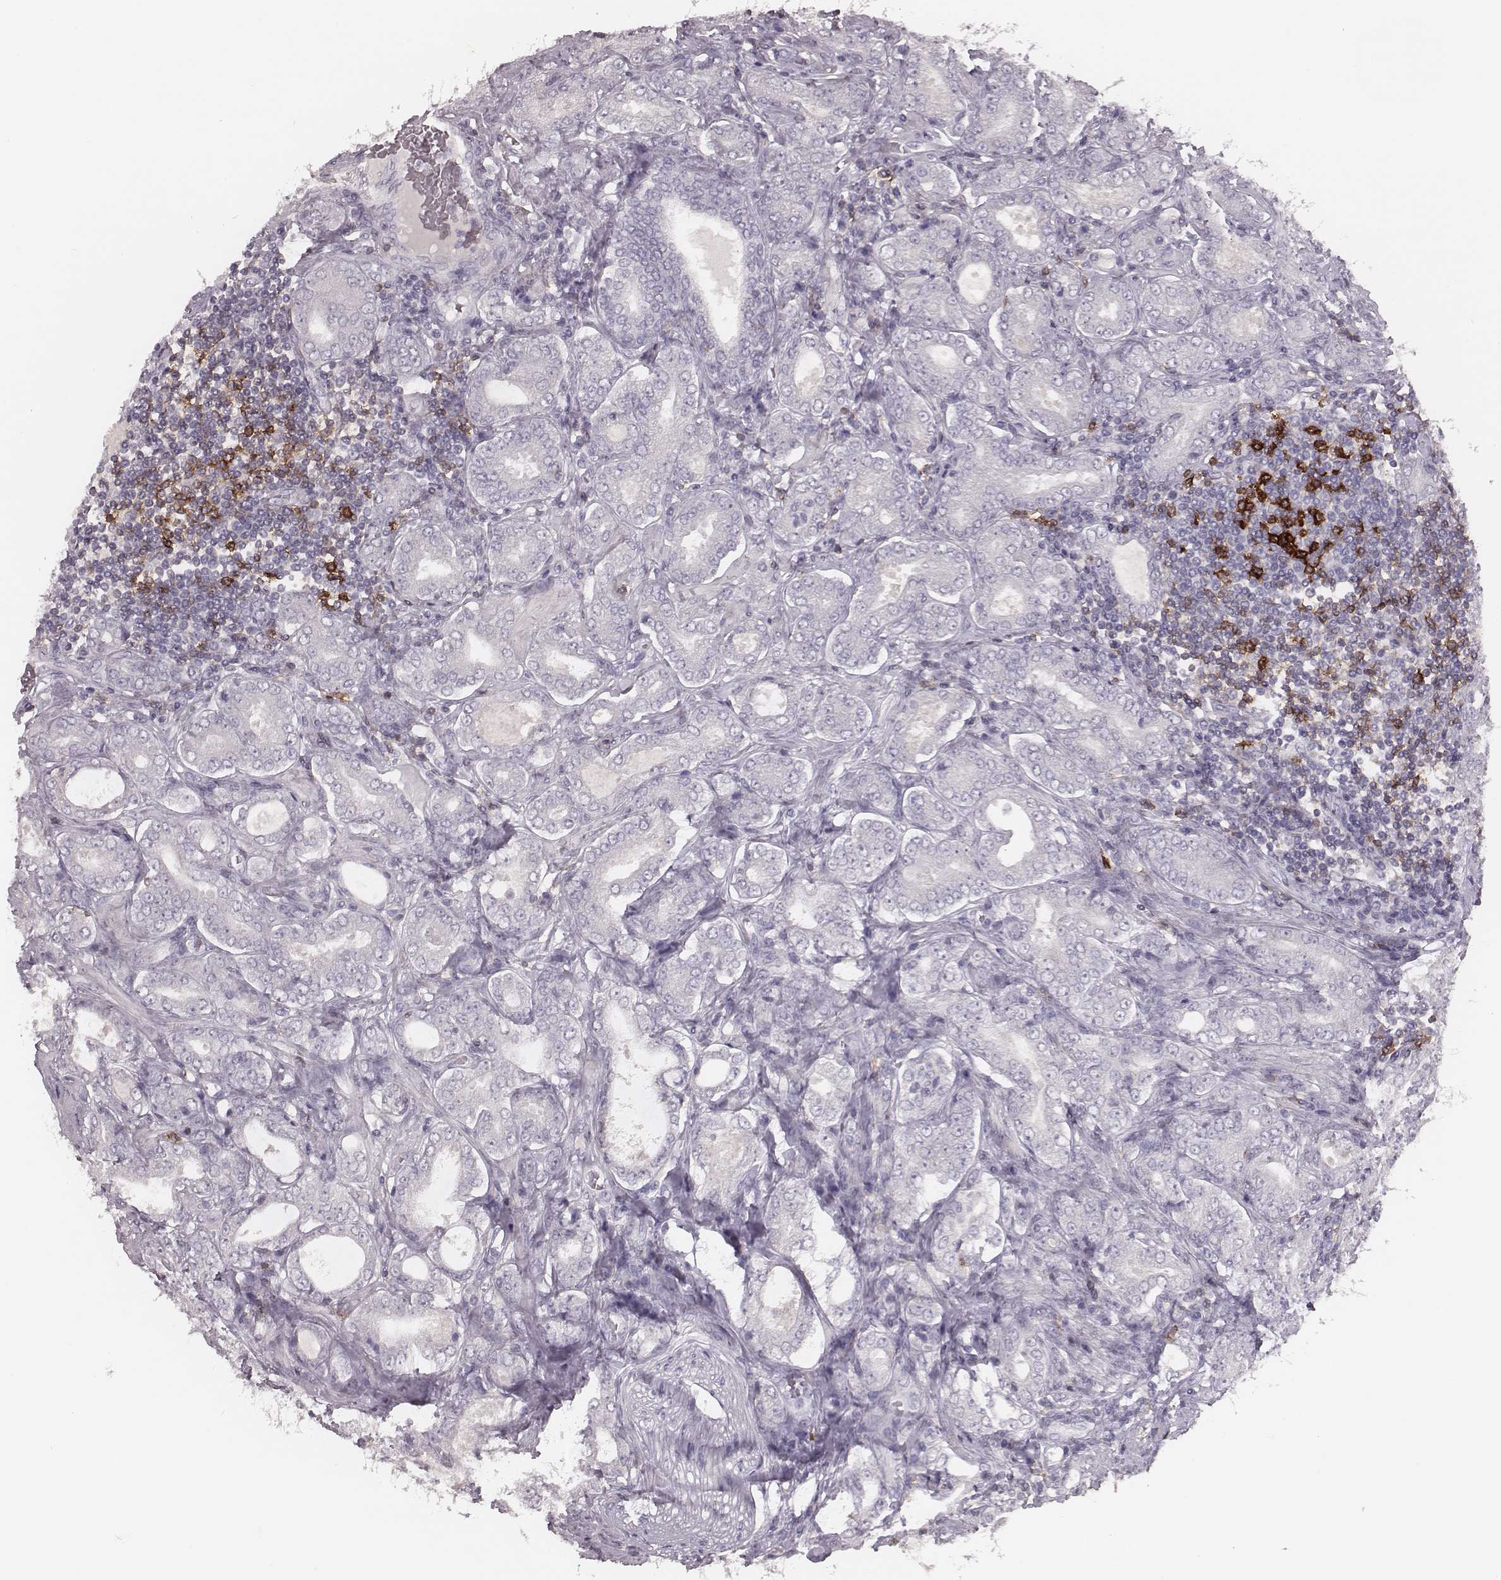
{"staining": {"intensity": "negative", "quantity": "none", "location": "none"}, "tissue": "prostate cancer", "cell_type": "Tumor cells", "image_type": "cancer", "snomed": [{"axis": "morphology", "description": "Adenocarcinoma, NOS"}, {"axis": "topography", "description": "Prostate"}], "caption": "The photomicrograph reveals no significant staining in tumor cells of prostate cancer. (DAB (3,3'-diaminobenzidine) immunohistochemistry (IHC) with hematoxylin counter stain).", "gene": "PDCD1", "patient": {"sex": "male", "age": 64}}